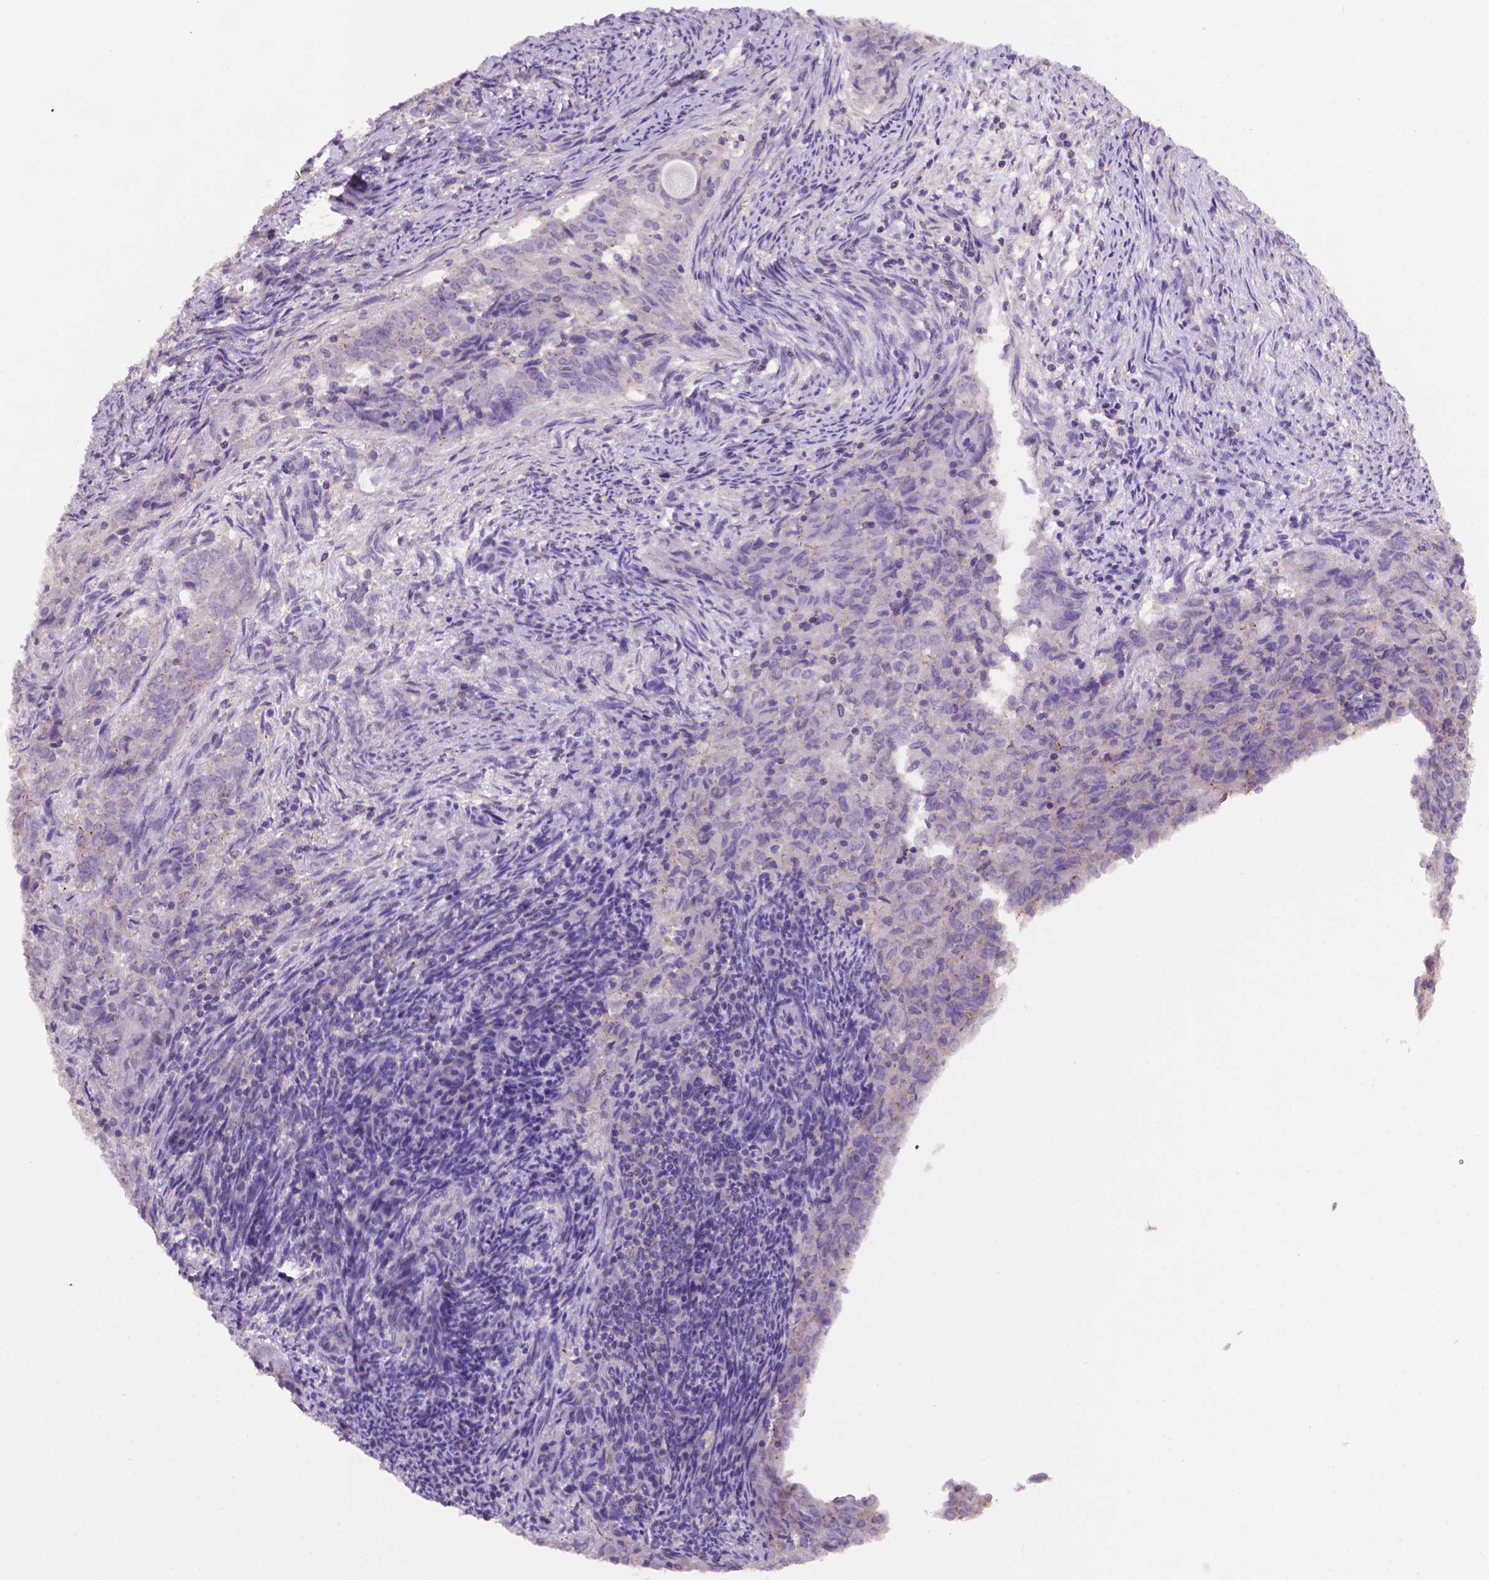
{"staining": {"intensity": "weak", "quantity": "<25%", "location": "cytoplasmic/membranous"}, "tissue": "endometrial cancer", "cell_type": "Tumor cells", "image_type": "cancer", "snomed": [{"axis": "morphology", "description": "Adenocarcinoma, NOS"}, {"axis": "topography", "description": "Endometrium"}], "caption": "The histopathology image exhibits no staining of tumor cells in adenocarcinoma (endometrial).", "gene": "PRPS2", "patient": {"sex": "female", "age": 72}}